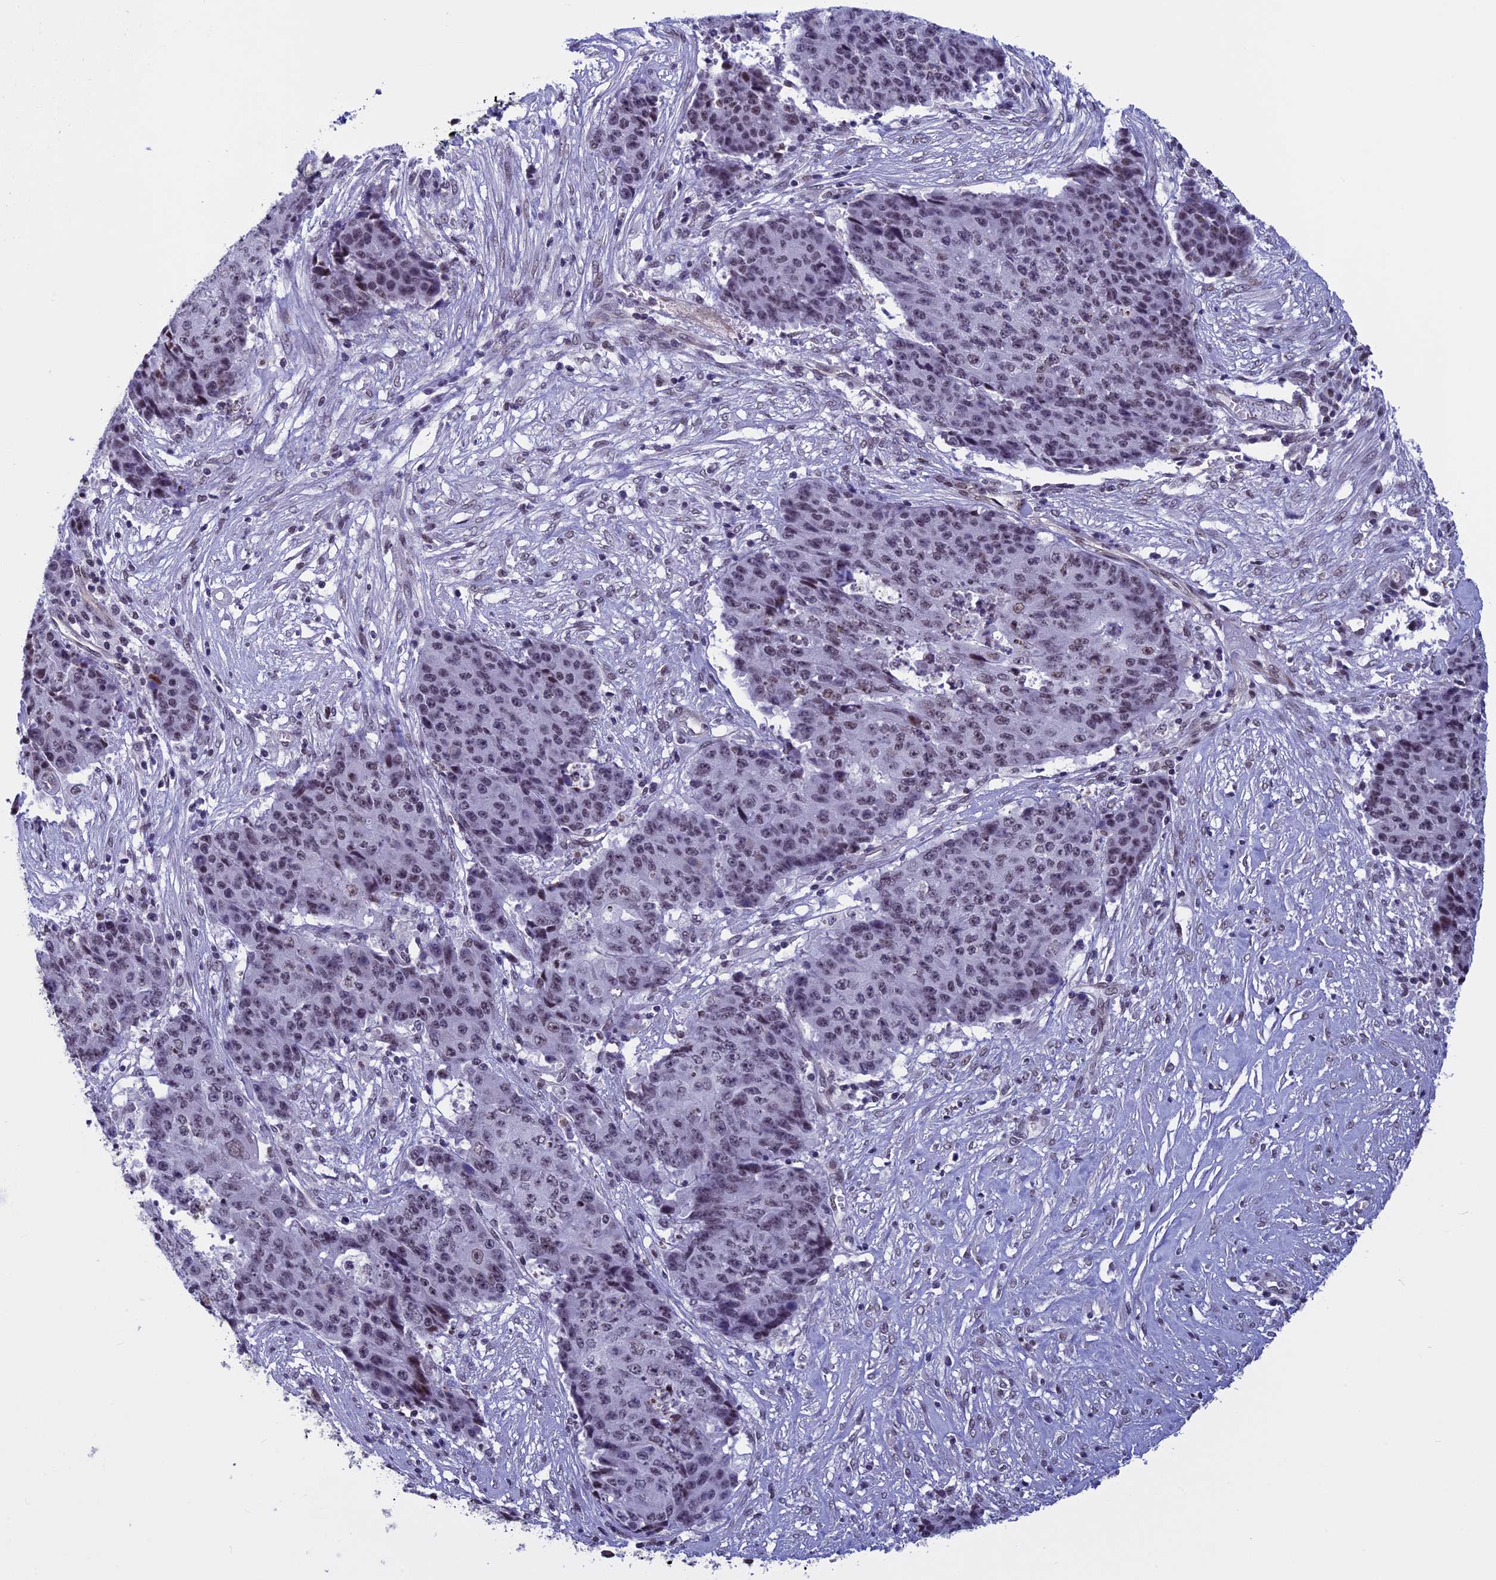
{"staining": {"intensity": "weak", "quantity": "25%-75%", "location": "nuclear"}, "tissue": "ovarian cancer", "cell_type": "Tumor cells", "image_type": "cancer", "snomed": [{"axis": "morphology", "description": "Carcinoma, endometroid"}, {"axis": "topography", "description": "Ovary"}], "caption": "Immunohistochemical staining of endometroid carcinoma (ovarian) displays low levels of weak nuclear protein positivity in about 25%-75% of tumor cells.", "gene": "NIPBL", "patient": {"sex": "female", "age": 42}}